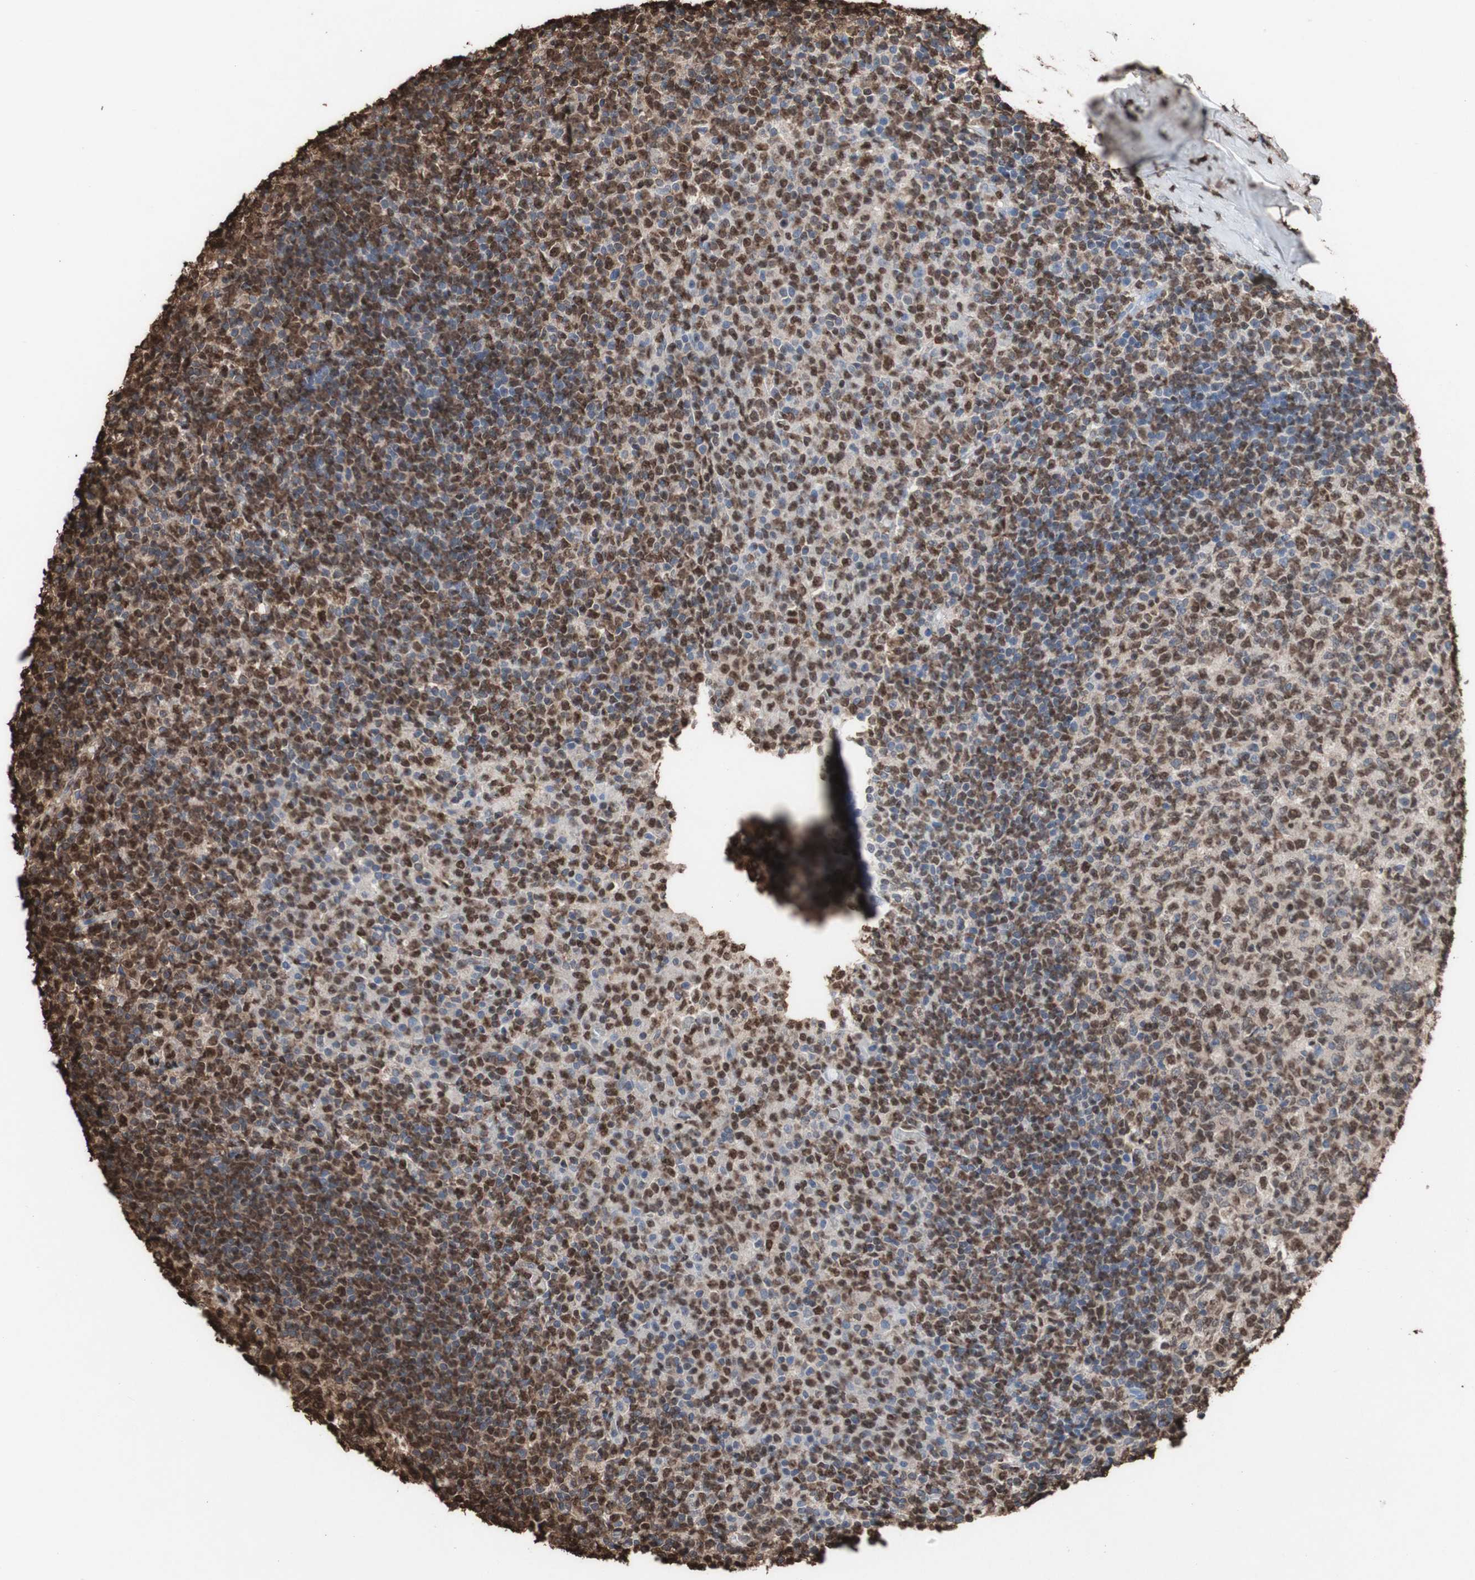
{"staining": {"intensity": "moderate", "quantity": "25%-75%", "location": "cytoplasmic/membranous,nuclear"}, "tissue": "tonsil", "cell_type": "Germinal center cells", "image_type": "normal", "snomed": [{"axis": "morphology", "description": "Normal tissue, NOS"}, {"axis": "topography", "description": "Tonsil"}], "caption": "The histopathology image exhibits a brown stain indicating the presence of a protein in the cytoplasmic/membranous,nuclear of germinal center cells in tonsil.", "gene": "PIDD1", "patient": {"sex": "female", "age": 19}}